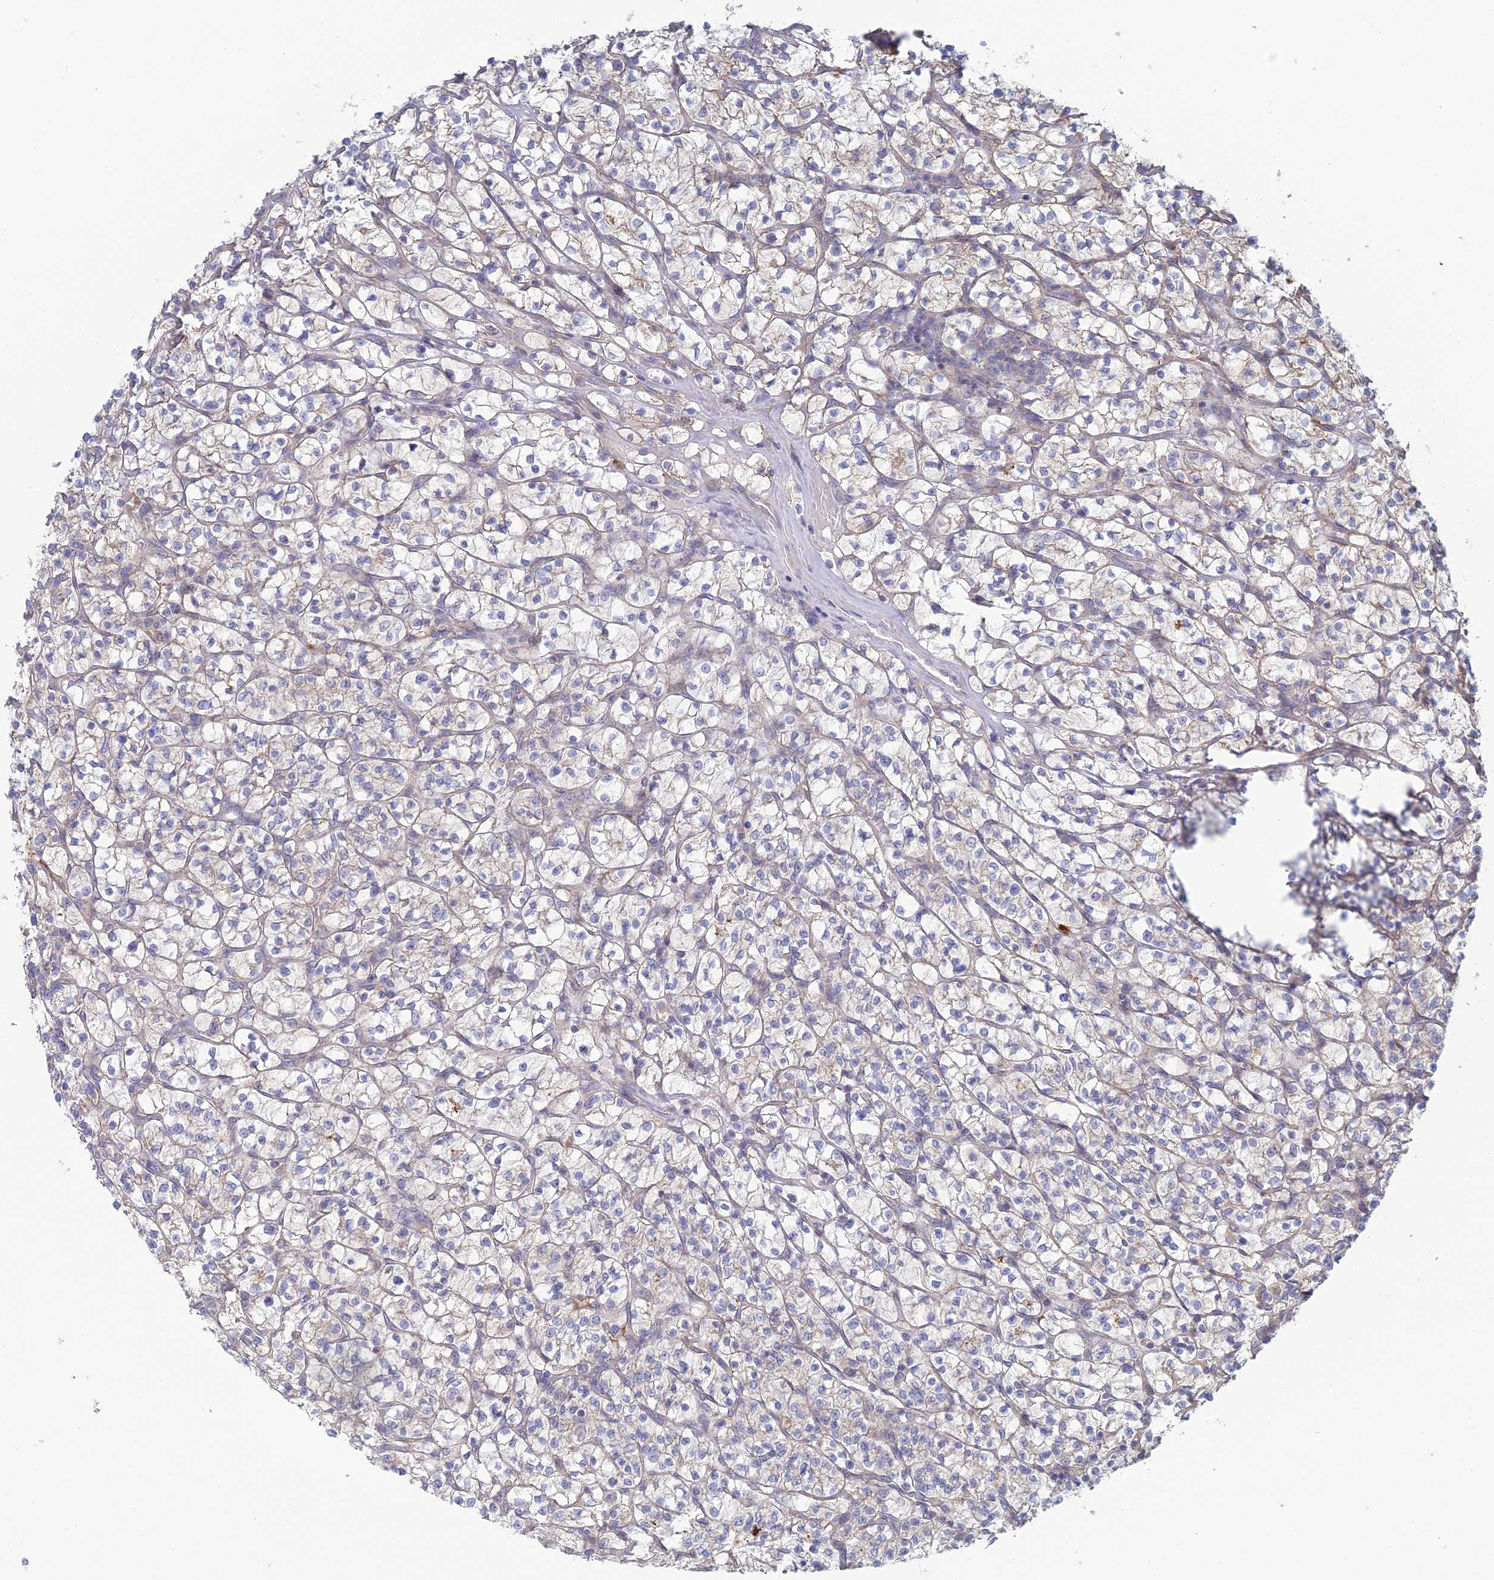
{"staining": {"intensity": "weak", "quantity": "<25%", "location": "cytoplasmic/membranous"}, "tissue": "renal cancer", "cell_type": "Tumor cells", "image_type": "cancer", "snomed": [{"axis": "morphology", "description": "Adenocarcinoma, NOS"}, {"axis": "topography", "description": "Kidney"}], "caption": "Tumor cells are negative for protein expression in human adenocarcinoma (renal).", "gene": "ARL16", "patient": {"sex": "female", "age": 64}}